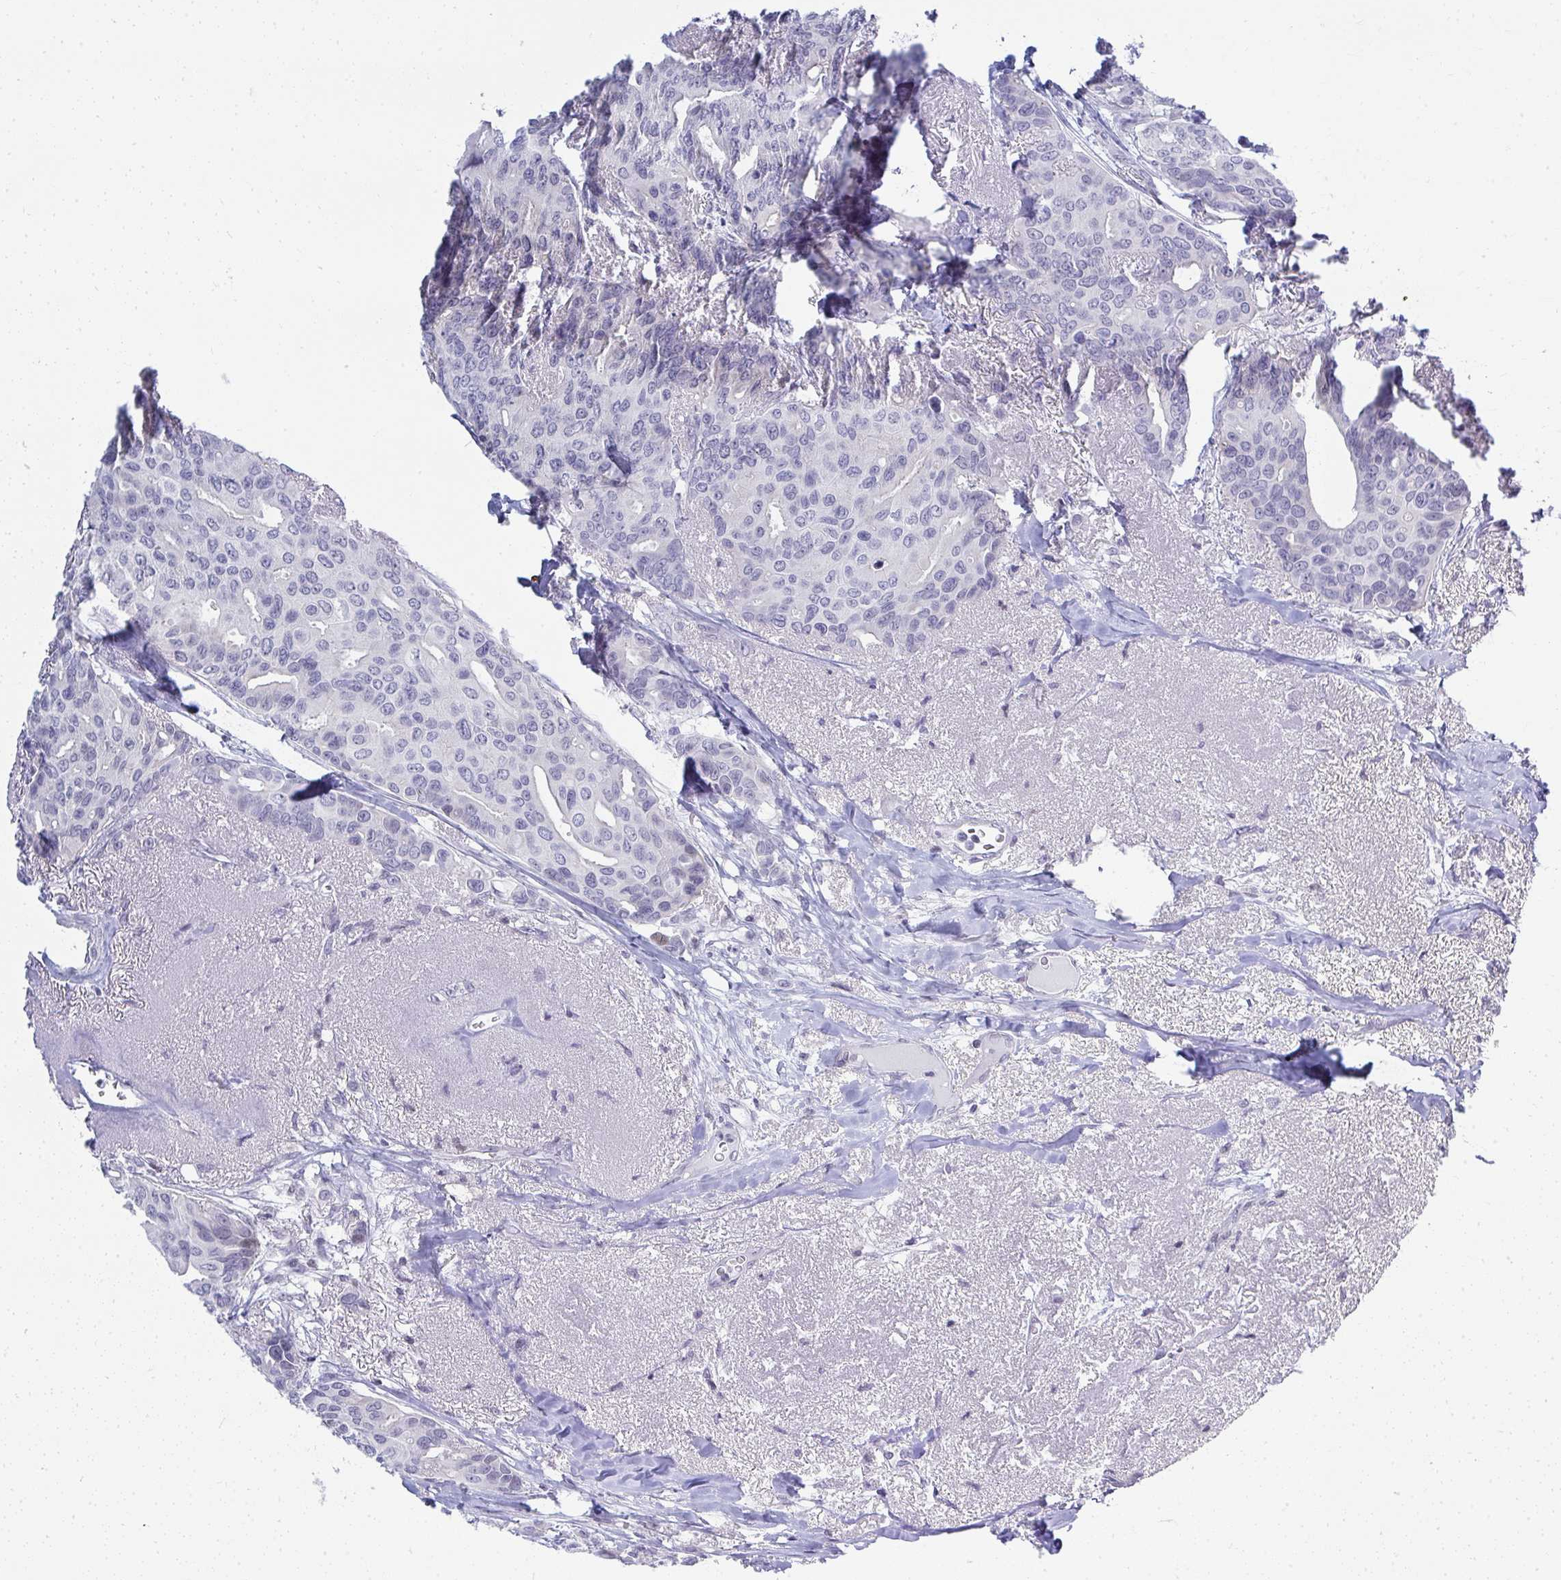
{"staining": {"intensity": "negative", "quantity": "none", "location": "none"}, "tissue": "breast cancer", "cell_type": "Tumor cells", "image_type": "cancer", "snomed": [{"axis": "morphology", "description": "Duct carcinoma"}, {"axis": "topography", "description": "Breast"}], "caption": "Immunohistochemistry (IHC) micrograph of breast cancer stained for a protein (brown), which shows no expression in tumor cells.", "gene": "EID3", "patient": {"sex": "female", "age": 54}}